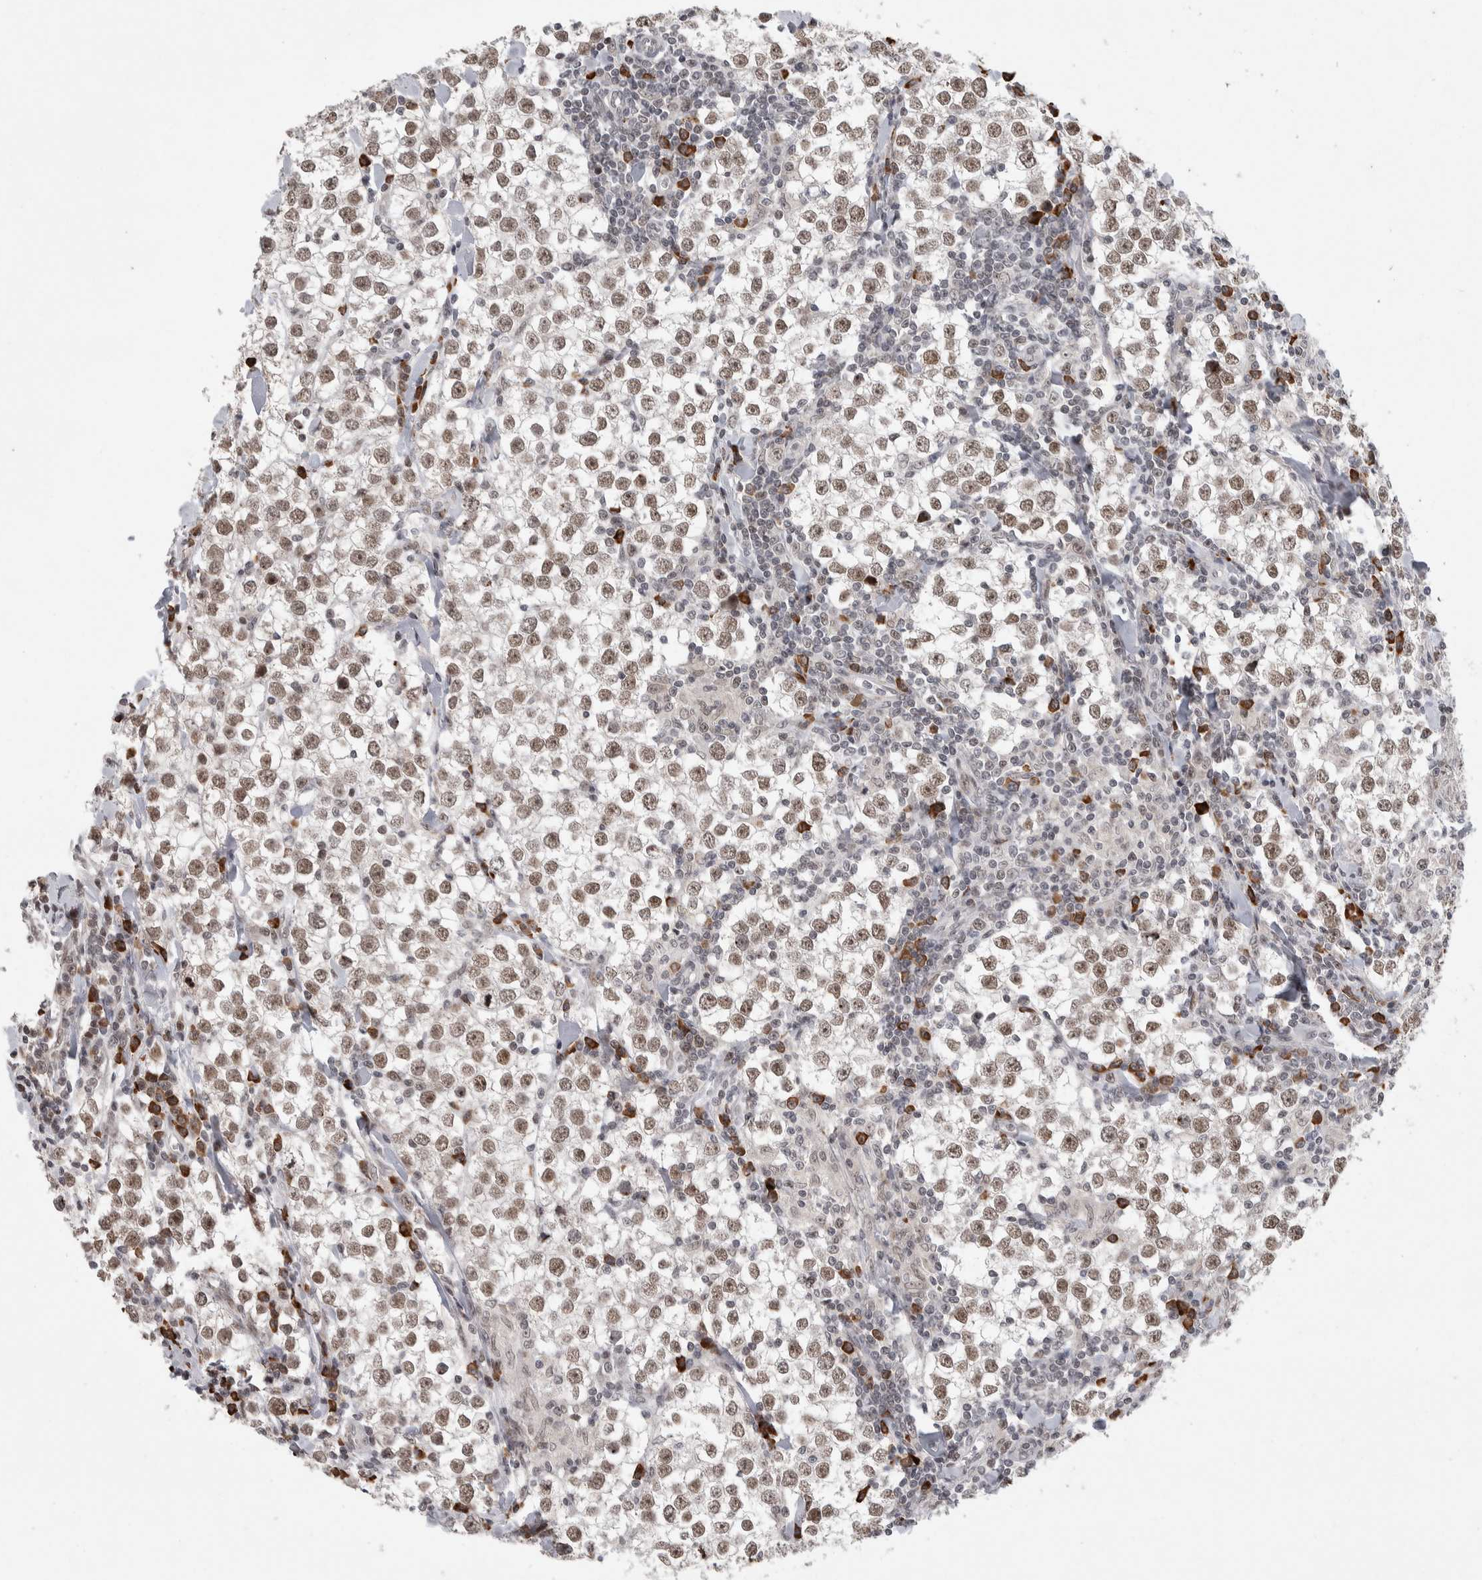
{"staining": {"intensity": "moderate", "quantity": ">75%", "location": "nuclear"}, "tissue": "testis cancer", "cell_type": "Tumor cells", "image_type": "cancer", "snomed": [{"axis": "morphology", "description": "Seminoma, NOS"}, {"axis": "morphology", "description": "Carcinoma, Embryonal, NOS"}, {"axis": "topography", "description": "Testis"}], "caption": "Moderate nuclear staining is appreciated in approximately >75% of tumor cells in testis cancer.", "gene": "ZNF592", "patient": {"sex": "male", "age": 36}}